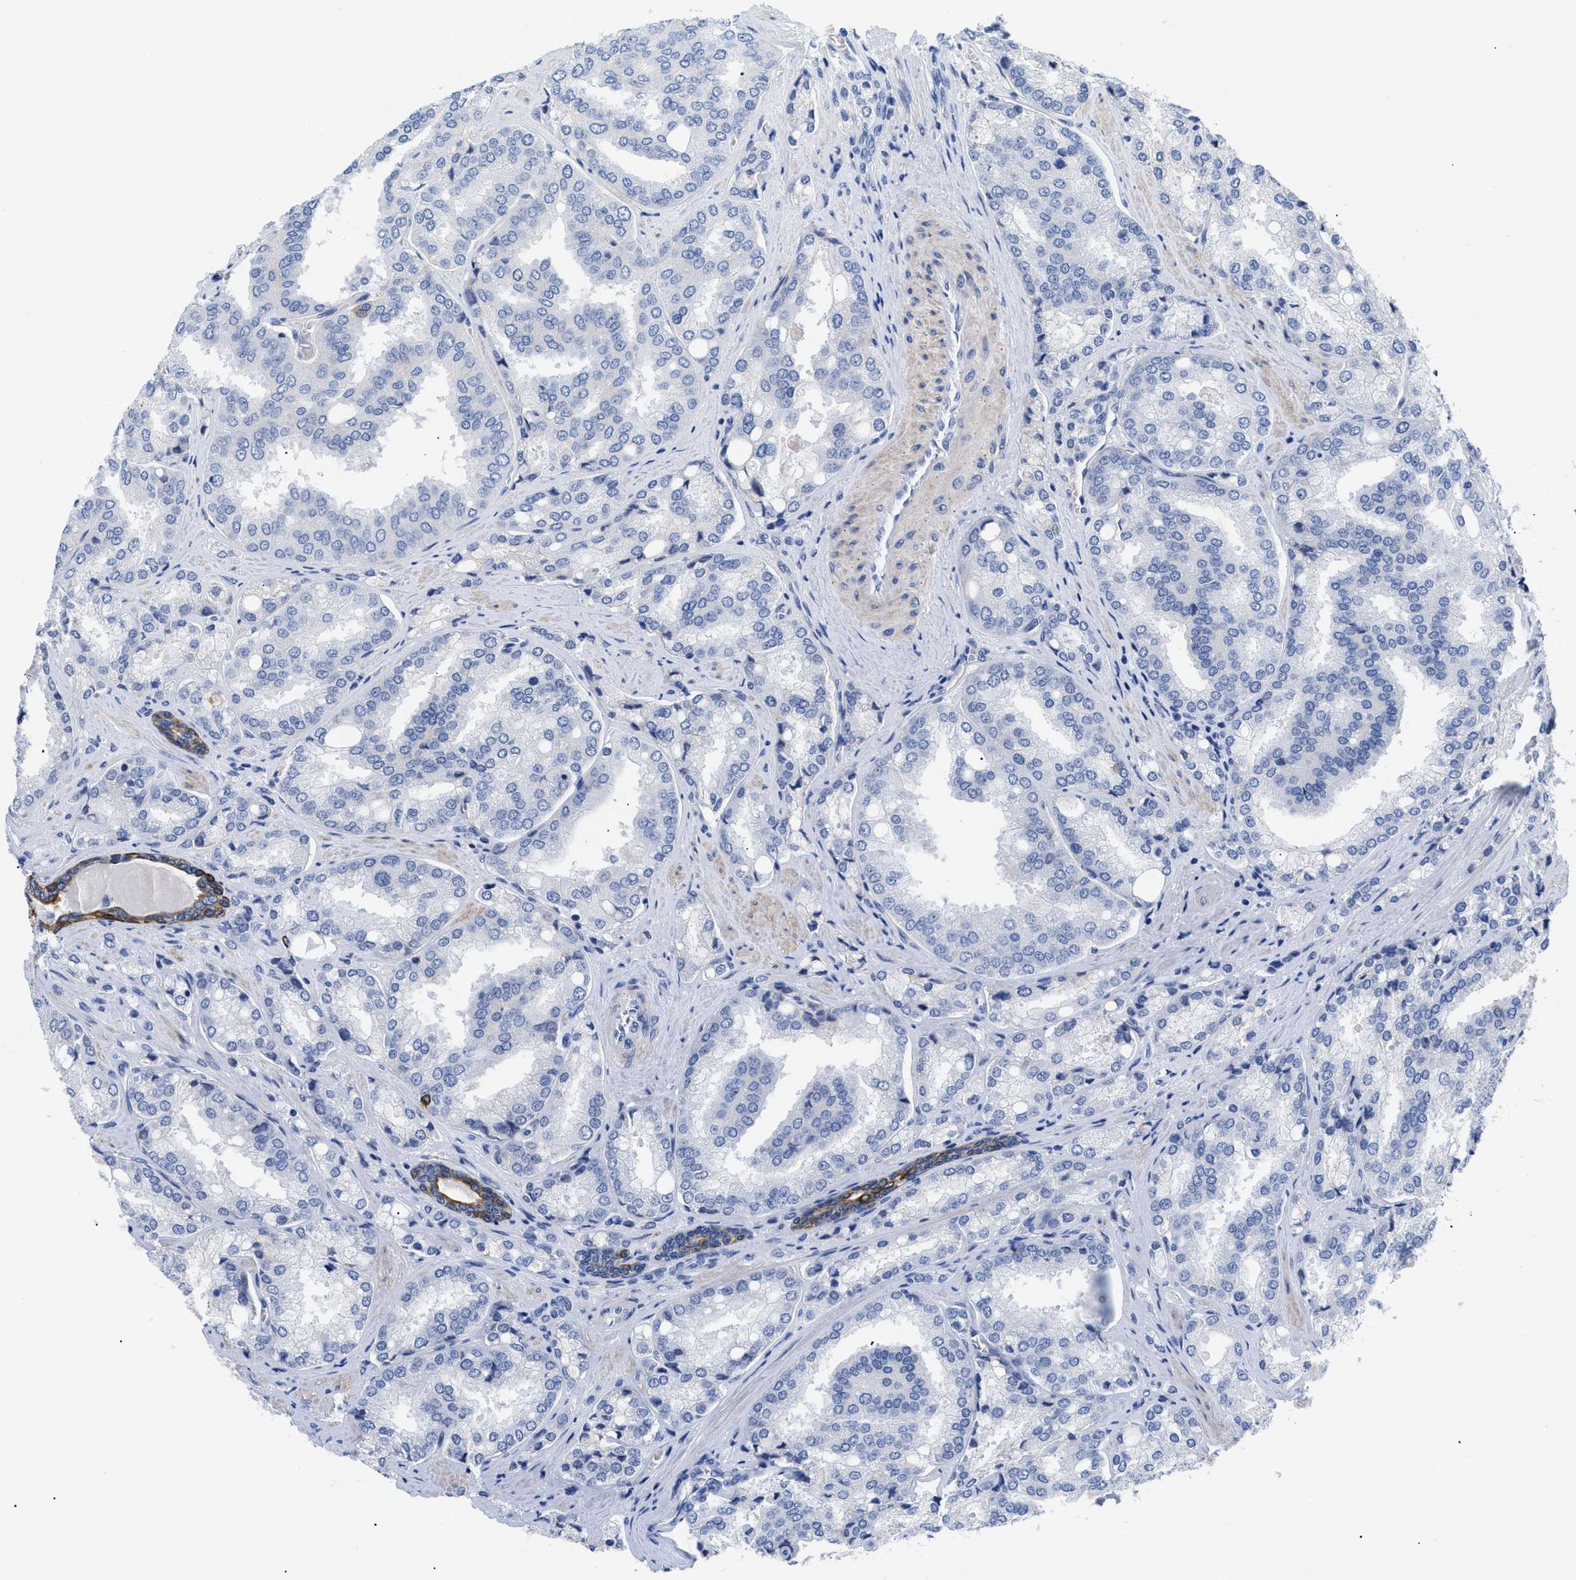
{"staining": {"intensity": "negative", "quantity": "none", "location": "none"}, "tissue": "prostate cancer", "cell_type": "Tumor cells", "image_type": "cancer", "snomed": [{"axis": "morphology", "description": "Adenocarcinoma, High grade"}, {"axis": "topography", "description": "Prostate"}], "caption": "Tumor cells show no significant positivity in adenocarcinoma (high-grade) (prostate). The staining is performed using DAB brown chromogen with nuclei counter-stained in using hematoxylin.", "gene": "TMEM68", "patient": {"sex": "male", "age": 50}}